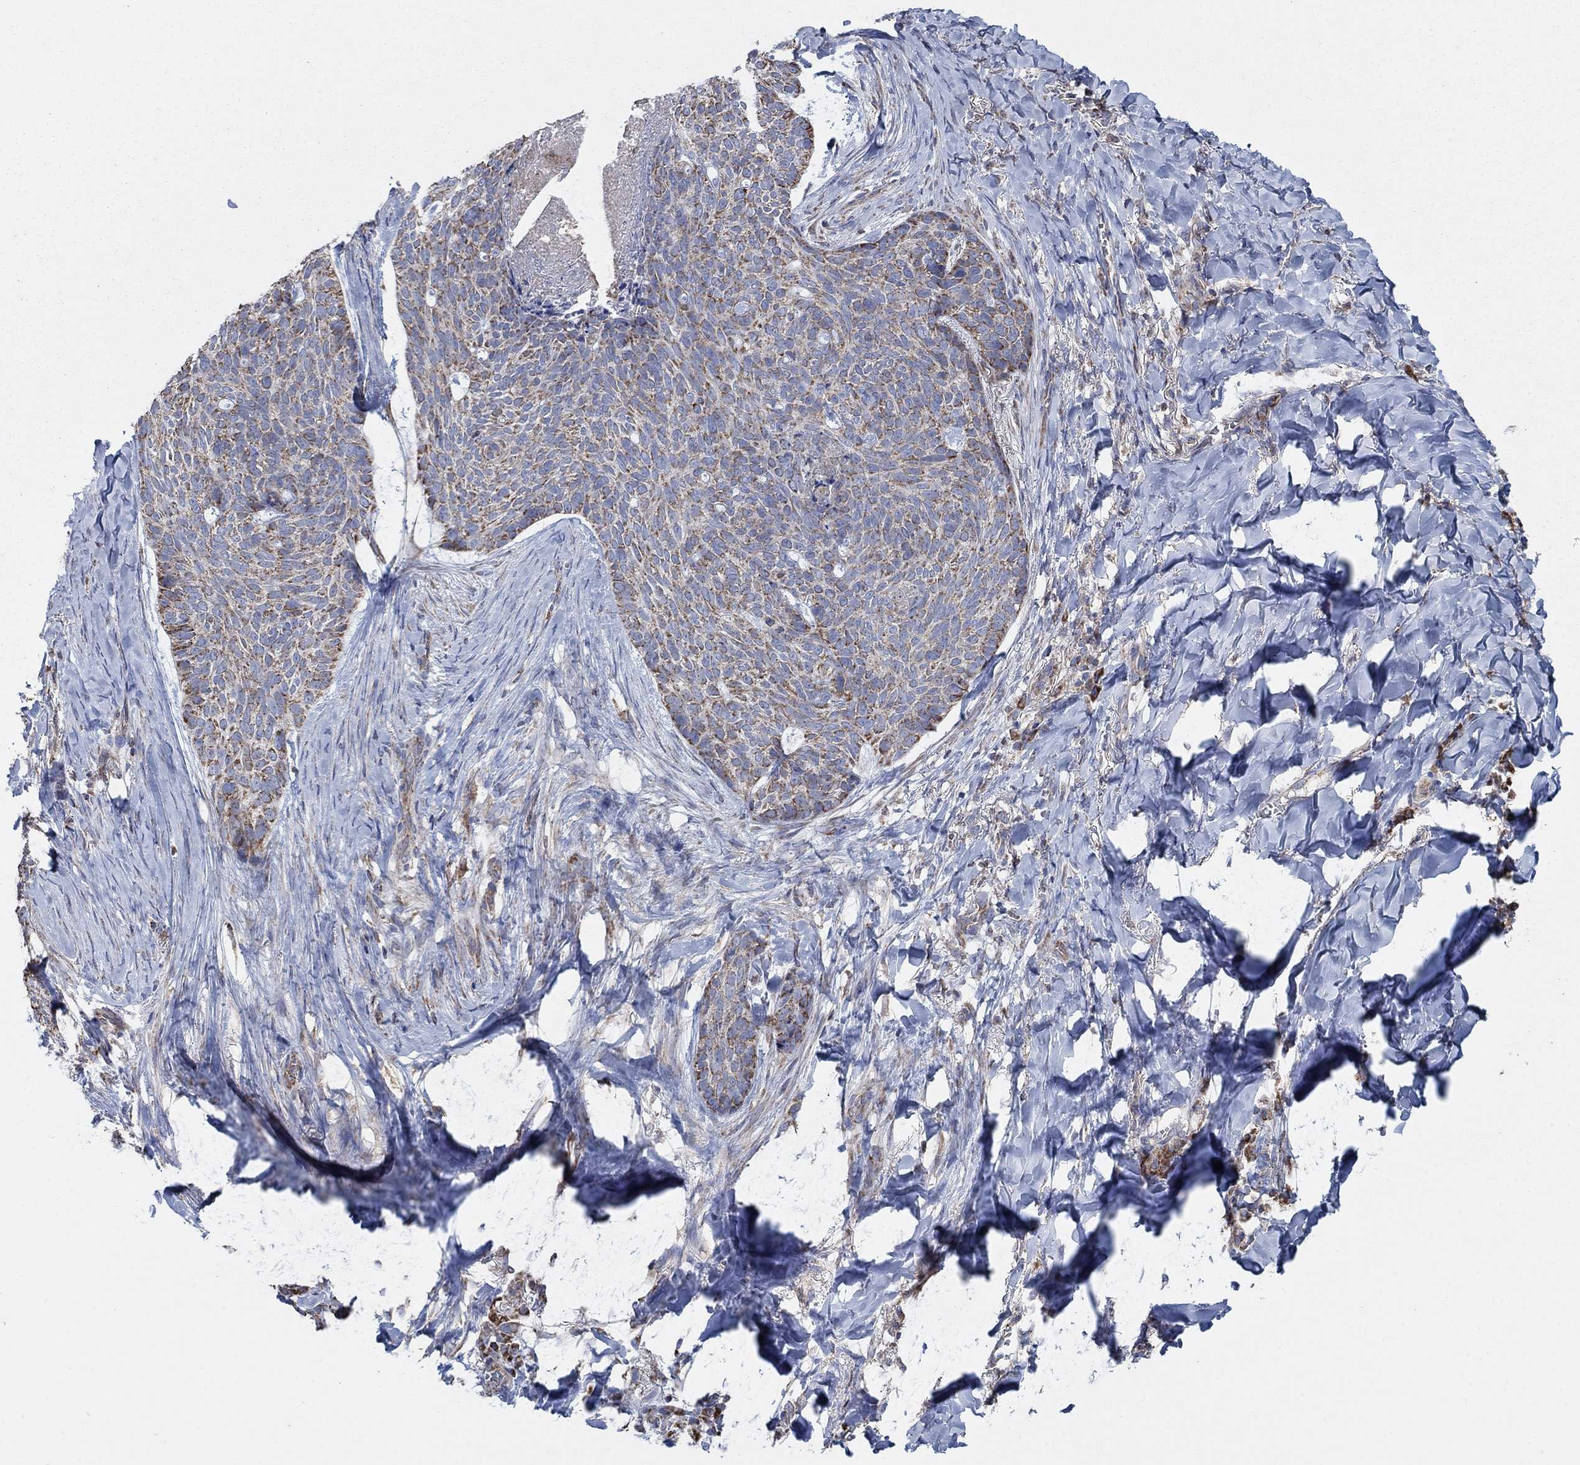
{"staining": {"intensity": "strong", "quantity": "25%-75%", "location": "cytoplasmic/membranous"}, "tissue": "skin cancer", "cell_type": "Tumor cells", "image_type": "cancer", "snomed": [{"axis": "morphology", "description": "Basal cell carcinoma"}, {"axis": "topography", "description": "Skin"}], "caption": "Skin cancer was stained to show a protein in brown. There is high levels of strong cytoplasmic/membranous positivity in approximately 25%-75% of tumor cells. (DAB = brown stain, brightfield microscopy at high magnification).", "gene": "NCEH1", "patient": {"sex": "female", "age": 69}}